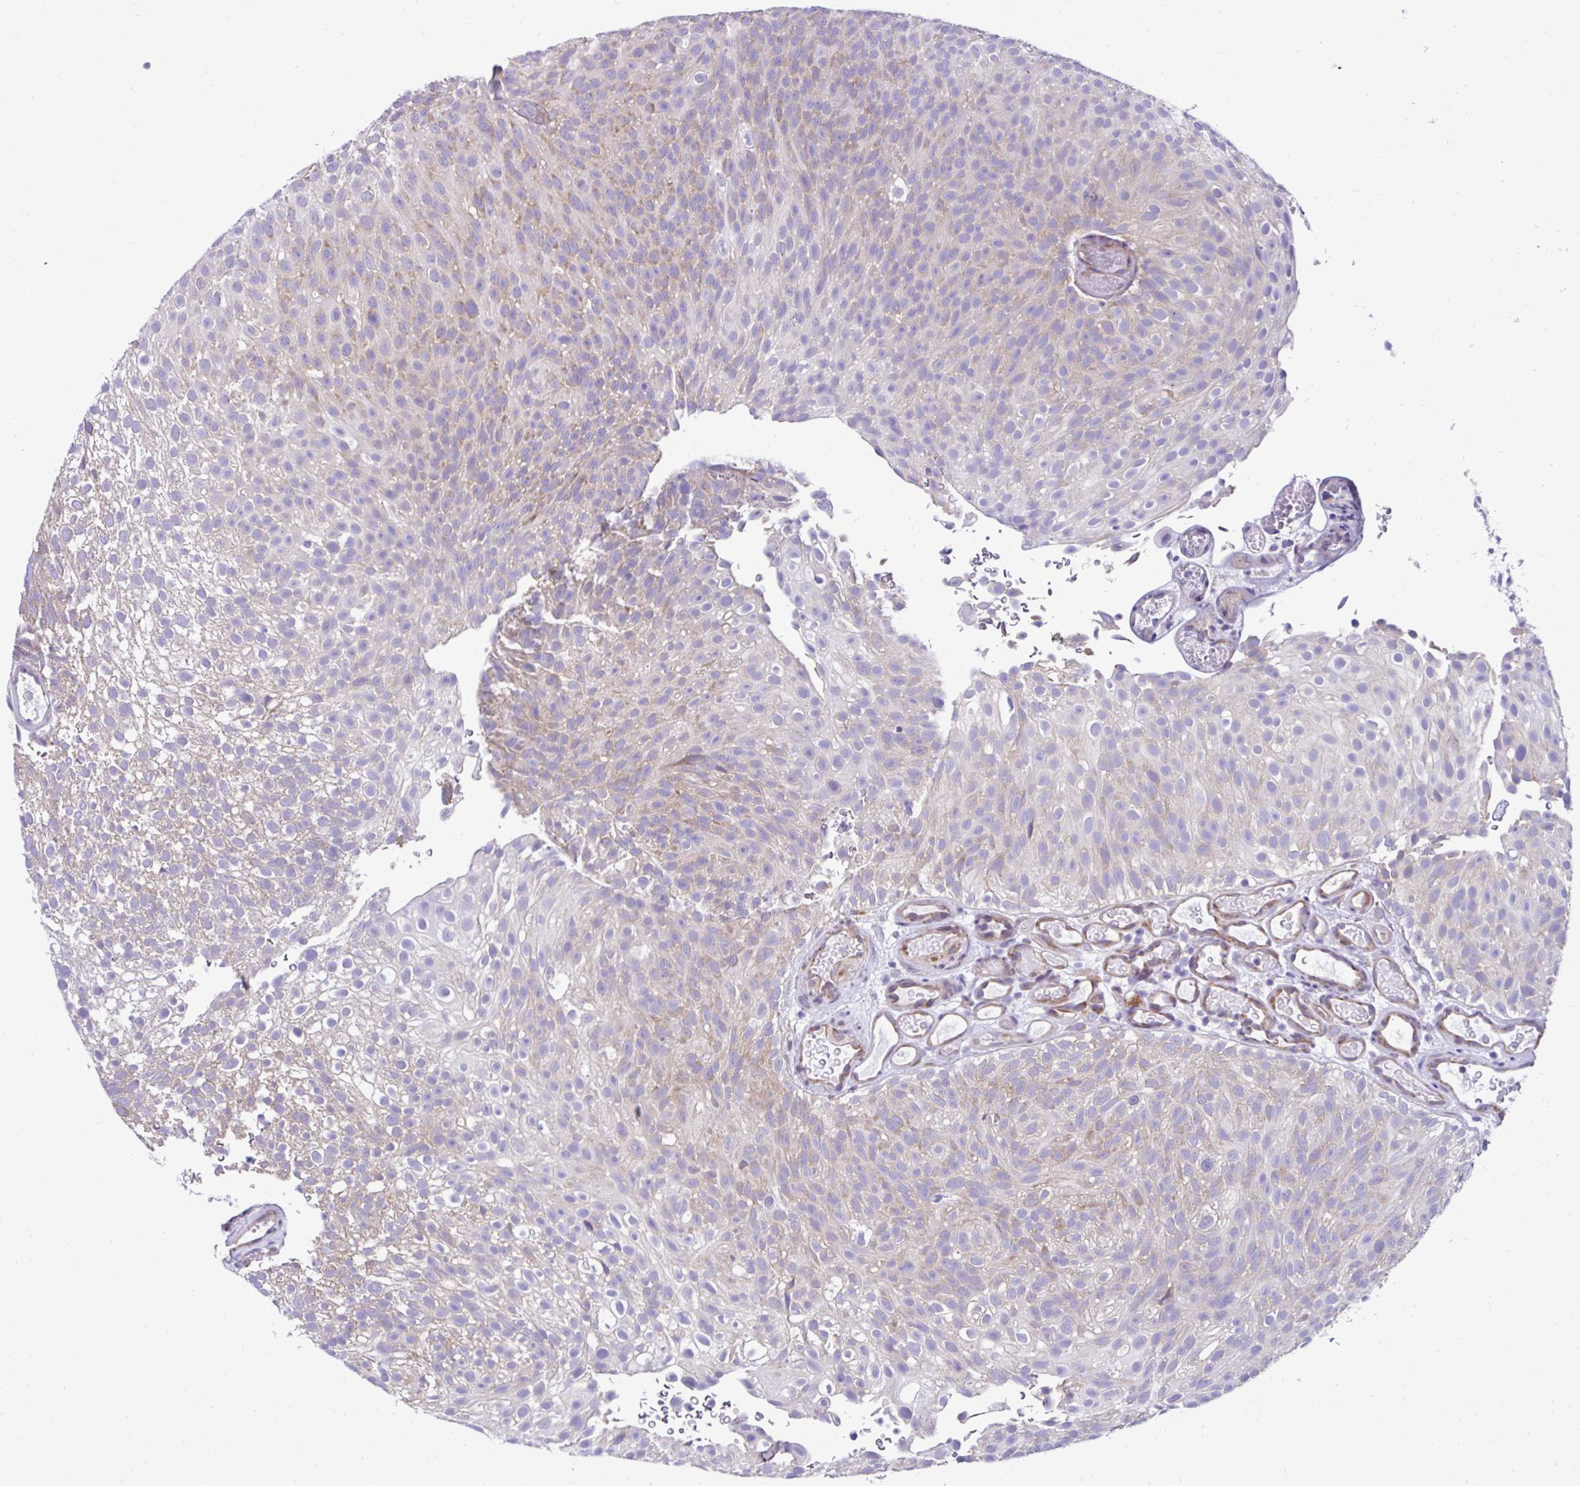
{"staining": {"intensity": "weak", "quantity": "<25%", "location": "cytoplasmic/membranous"}, "tissue": "urothelial cancer", "cell_type": "Tumor cells", "image_type": "cancer", "snomed": [{"axis": "morphology", "description": "Urothelial carcinoma, Low grade"}, {"axis": "topography", "description": "Urinary bladder"}], "caption": "Micrograph shows no significant protein staining in tumor cells of low-grade urothelial carcinoma.", "gene": "RPL7", "patient": {"sex": "male", "age": 78}}